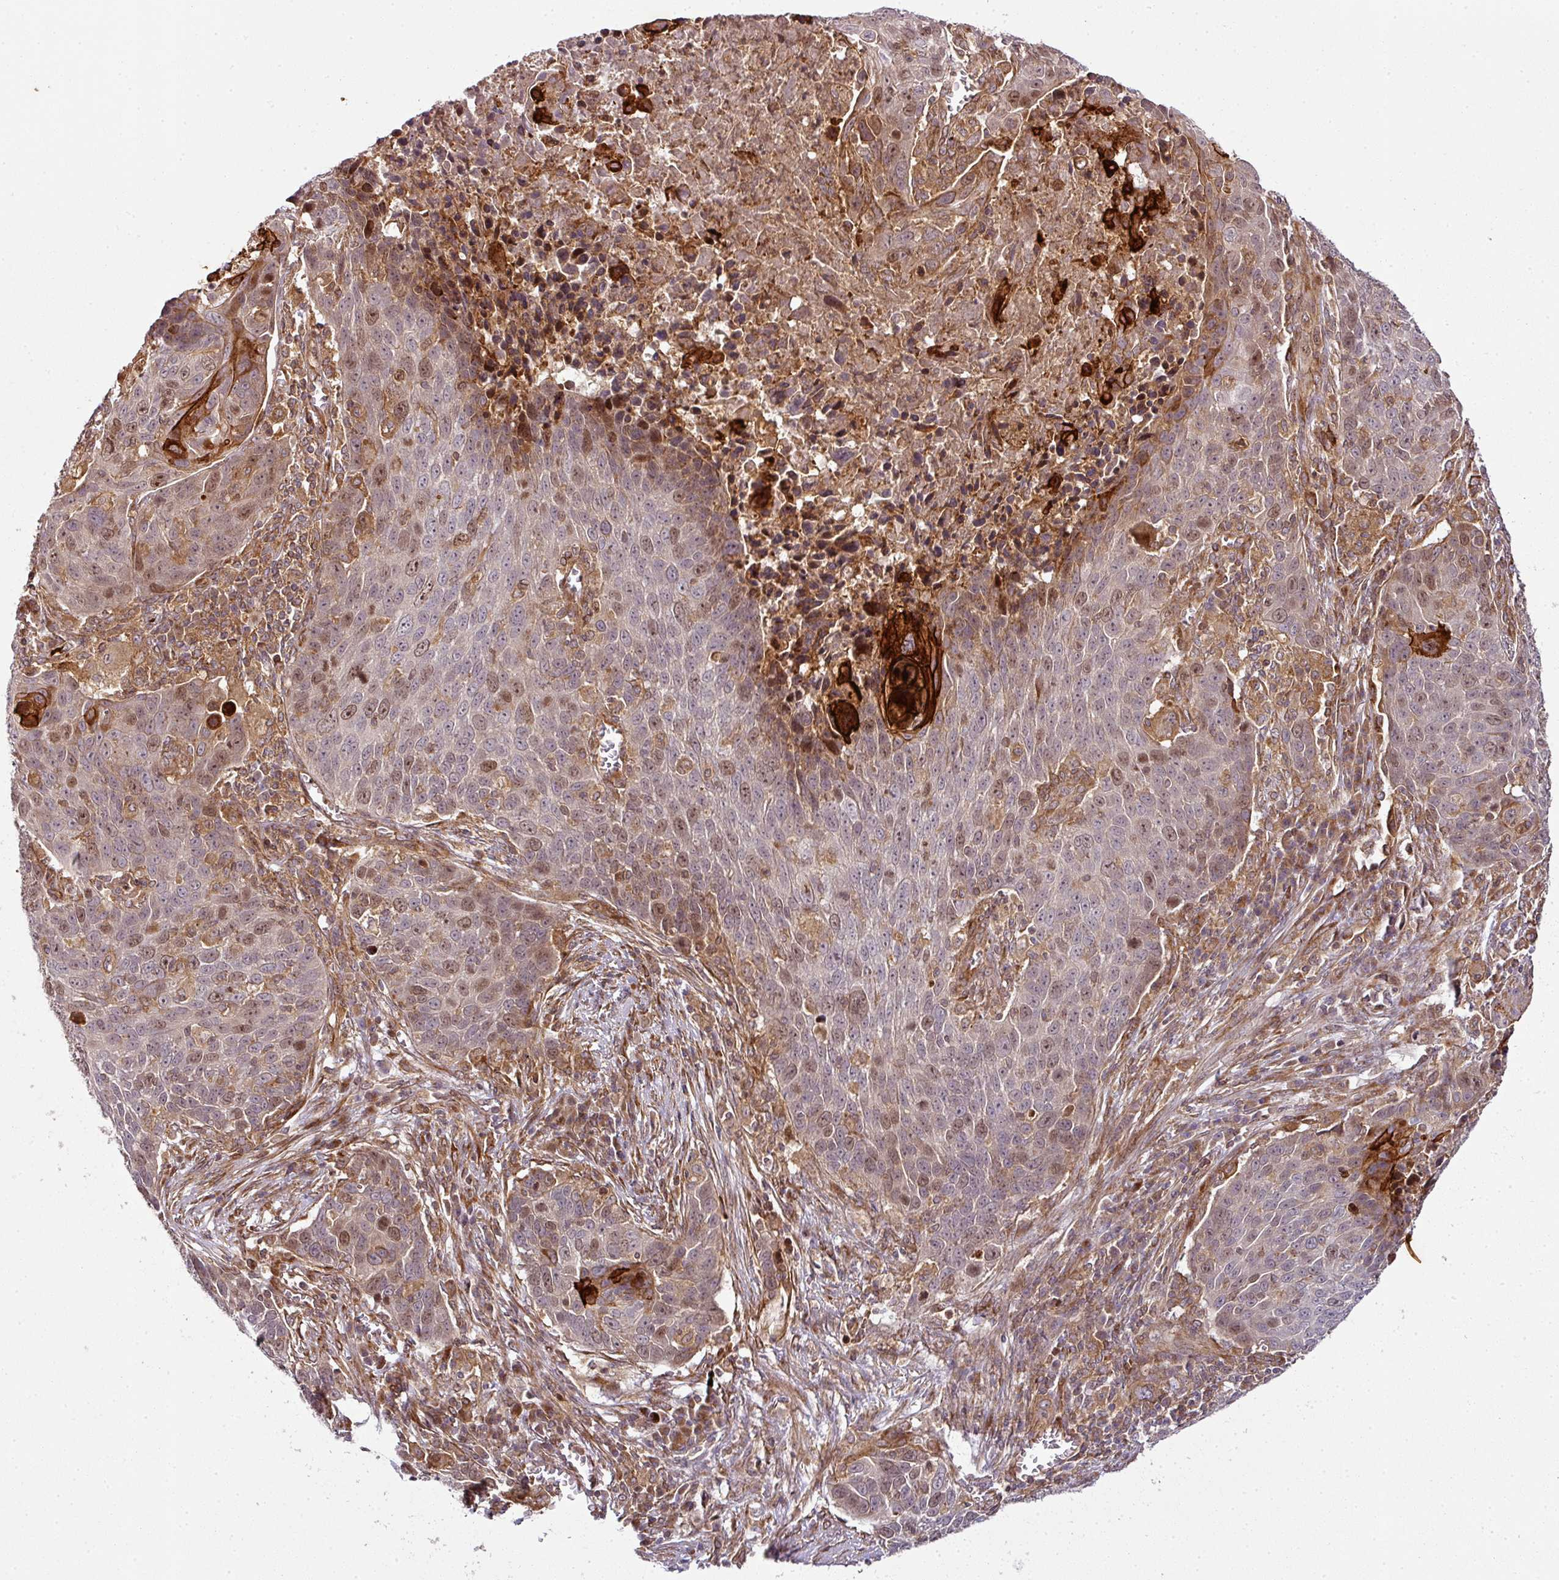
{"staining": {"intensity": "moderate", "quantity": "25%-75%", "location": "nuclear"}, "tissue": "lung cancer", "cell_type": "Tumor cells", "image_type": "cancer", "snomed": [{"axis": "morphology", "description": "Squamous cell carcinoma, NOS"}, {"axis": "topography", "description": "Lung"}], "caption": "A medium amount of moderate nuclear positivity is seen in about 25%-75% of tumor cells in lung cancer tissue.", "gene": "ATAT1", "patient": {"sex": "male", "age": 78}}